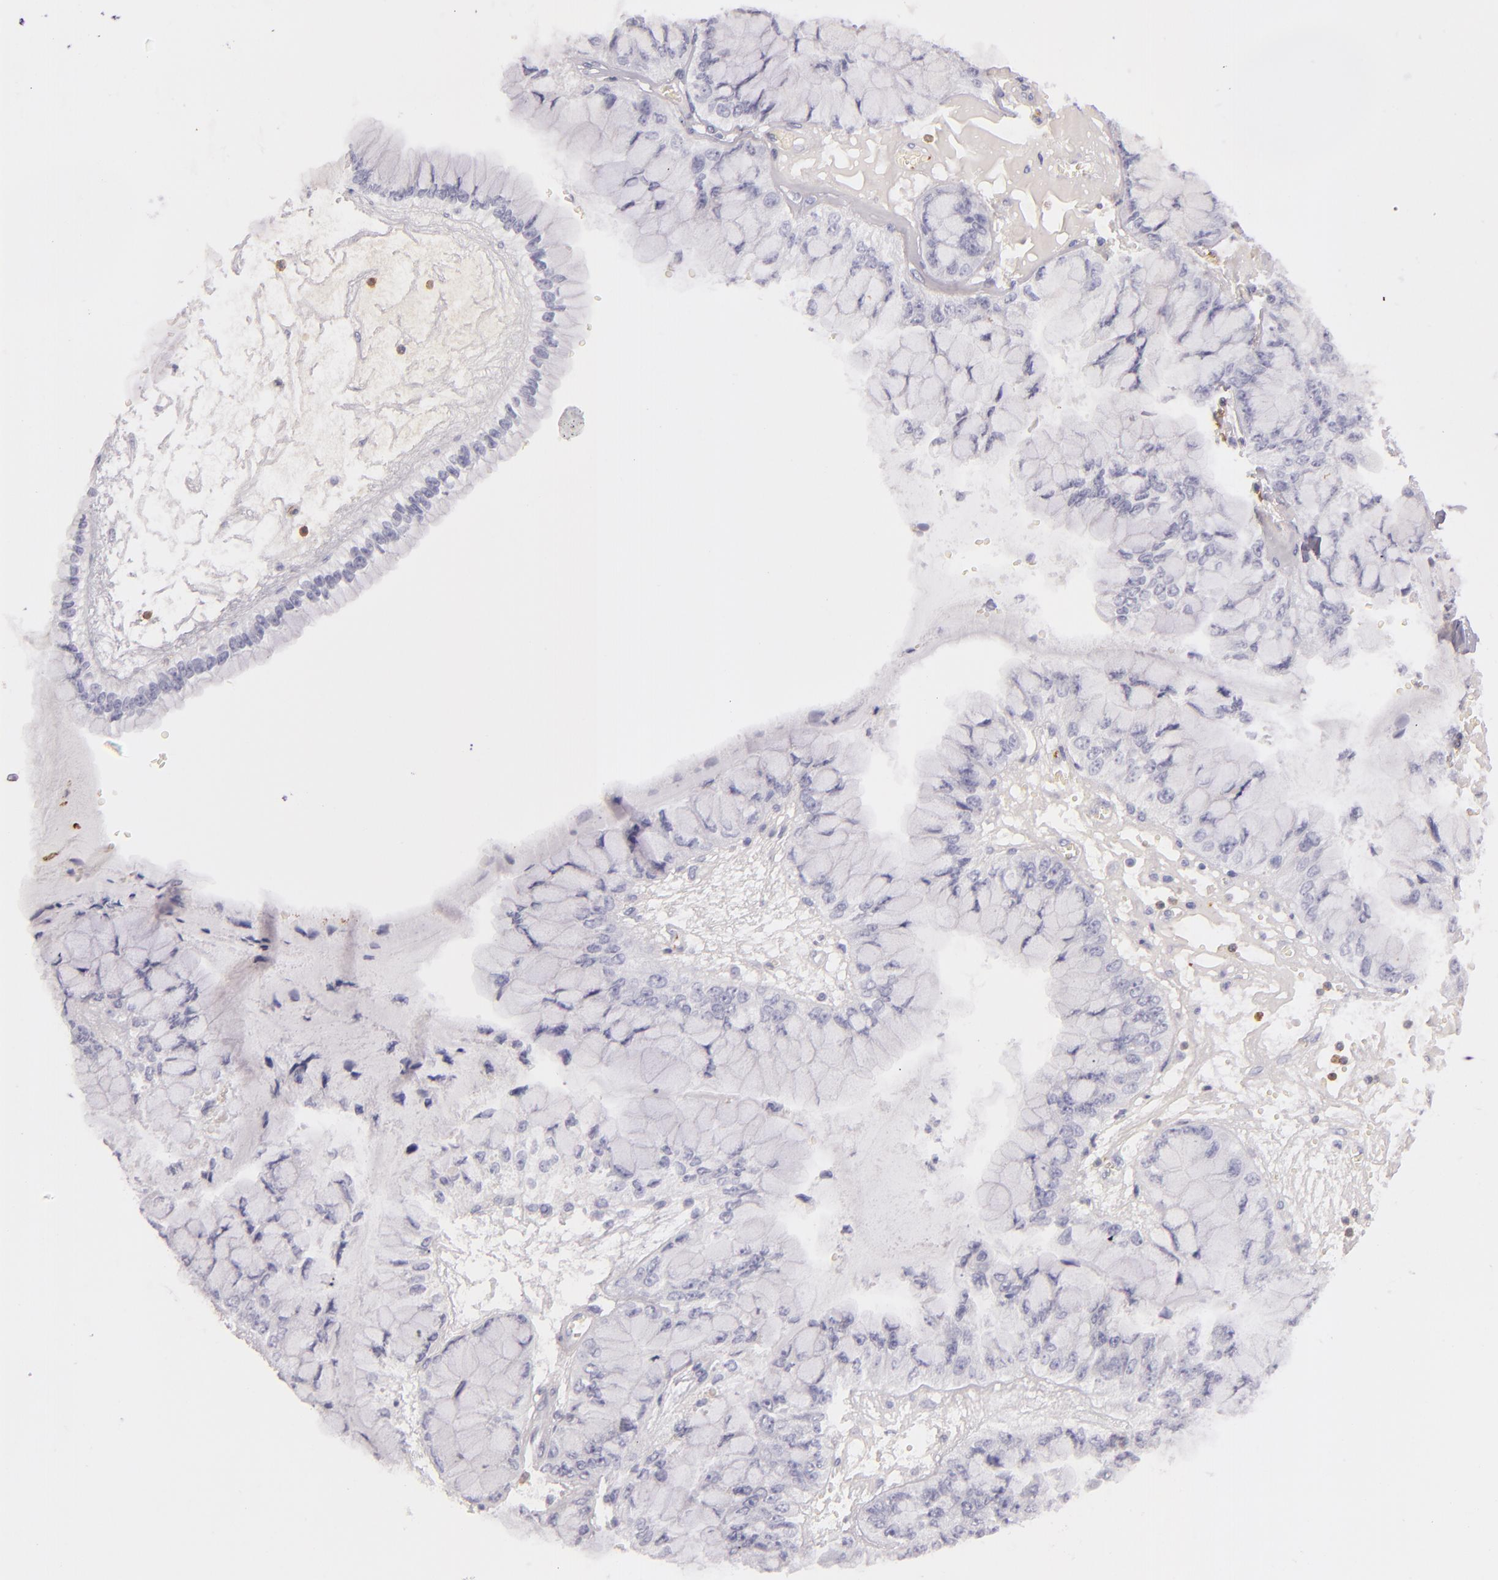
{"staining": {"intensity": "negative", "quantity": "none", "location": "none"}, "tissue": "liver cancer", "cell_type": "Tumor cells", "image_type": "cancer", "snomed": [{"axis": "morphology", "description": "Cholangiocarcinoma"}, {"axis": "topography", "description": "Liver"}], "caption": "The histopathology image shows no staining of tumor cells in liver cancer (cholangiocarcinoma).", "gene": "LAT", "patient": {"sex": "female", "age": 79}}